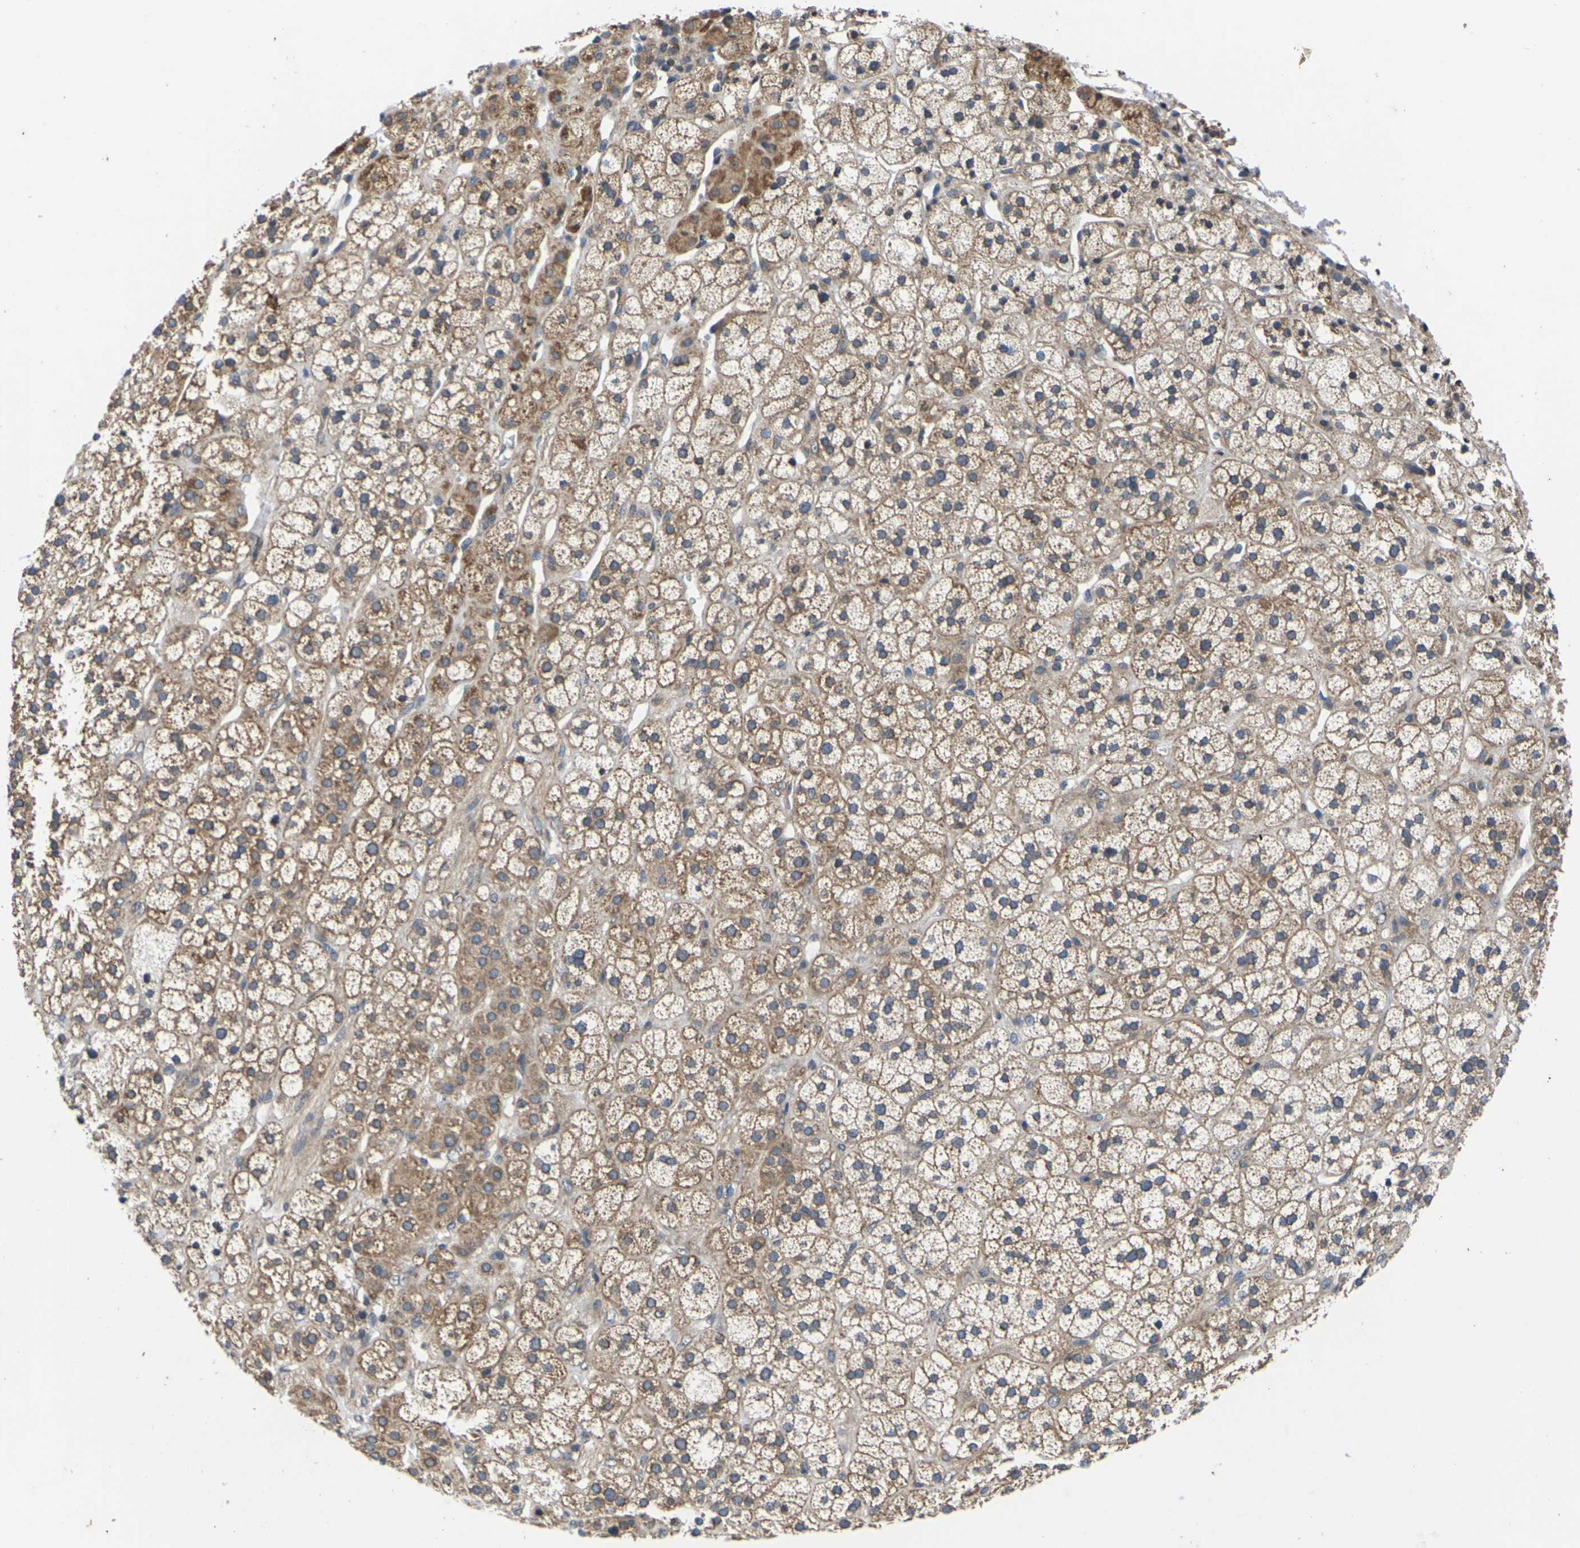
{"staining": {"intensity": "moderate", "quantity": ">75%", "location": "cytoplasmic/membranous"}, "tissue": "adrenal gland", "cell_type": "Glandular cells", "image_type": "normal", "snomed": [{"axis": "morphology", "description": "Normal tissue, NOS"}, {"axis": "topography", "description": "Adrenal gland"}], "caption": "Adrenal gland stained with a brown dye shows moderate cytoplasmic/membranous positive staining in approximately >75% of glandular cells.", "gene": "DKK2", "patient": {"sex": "male", "age": 56}}